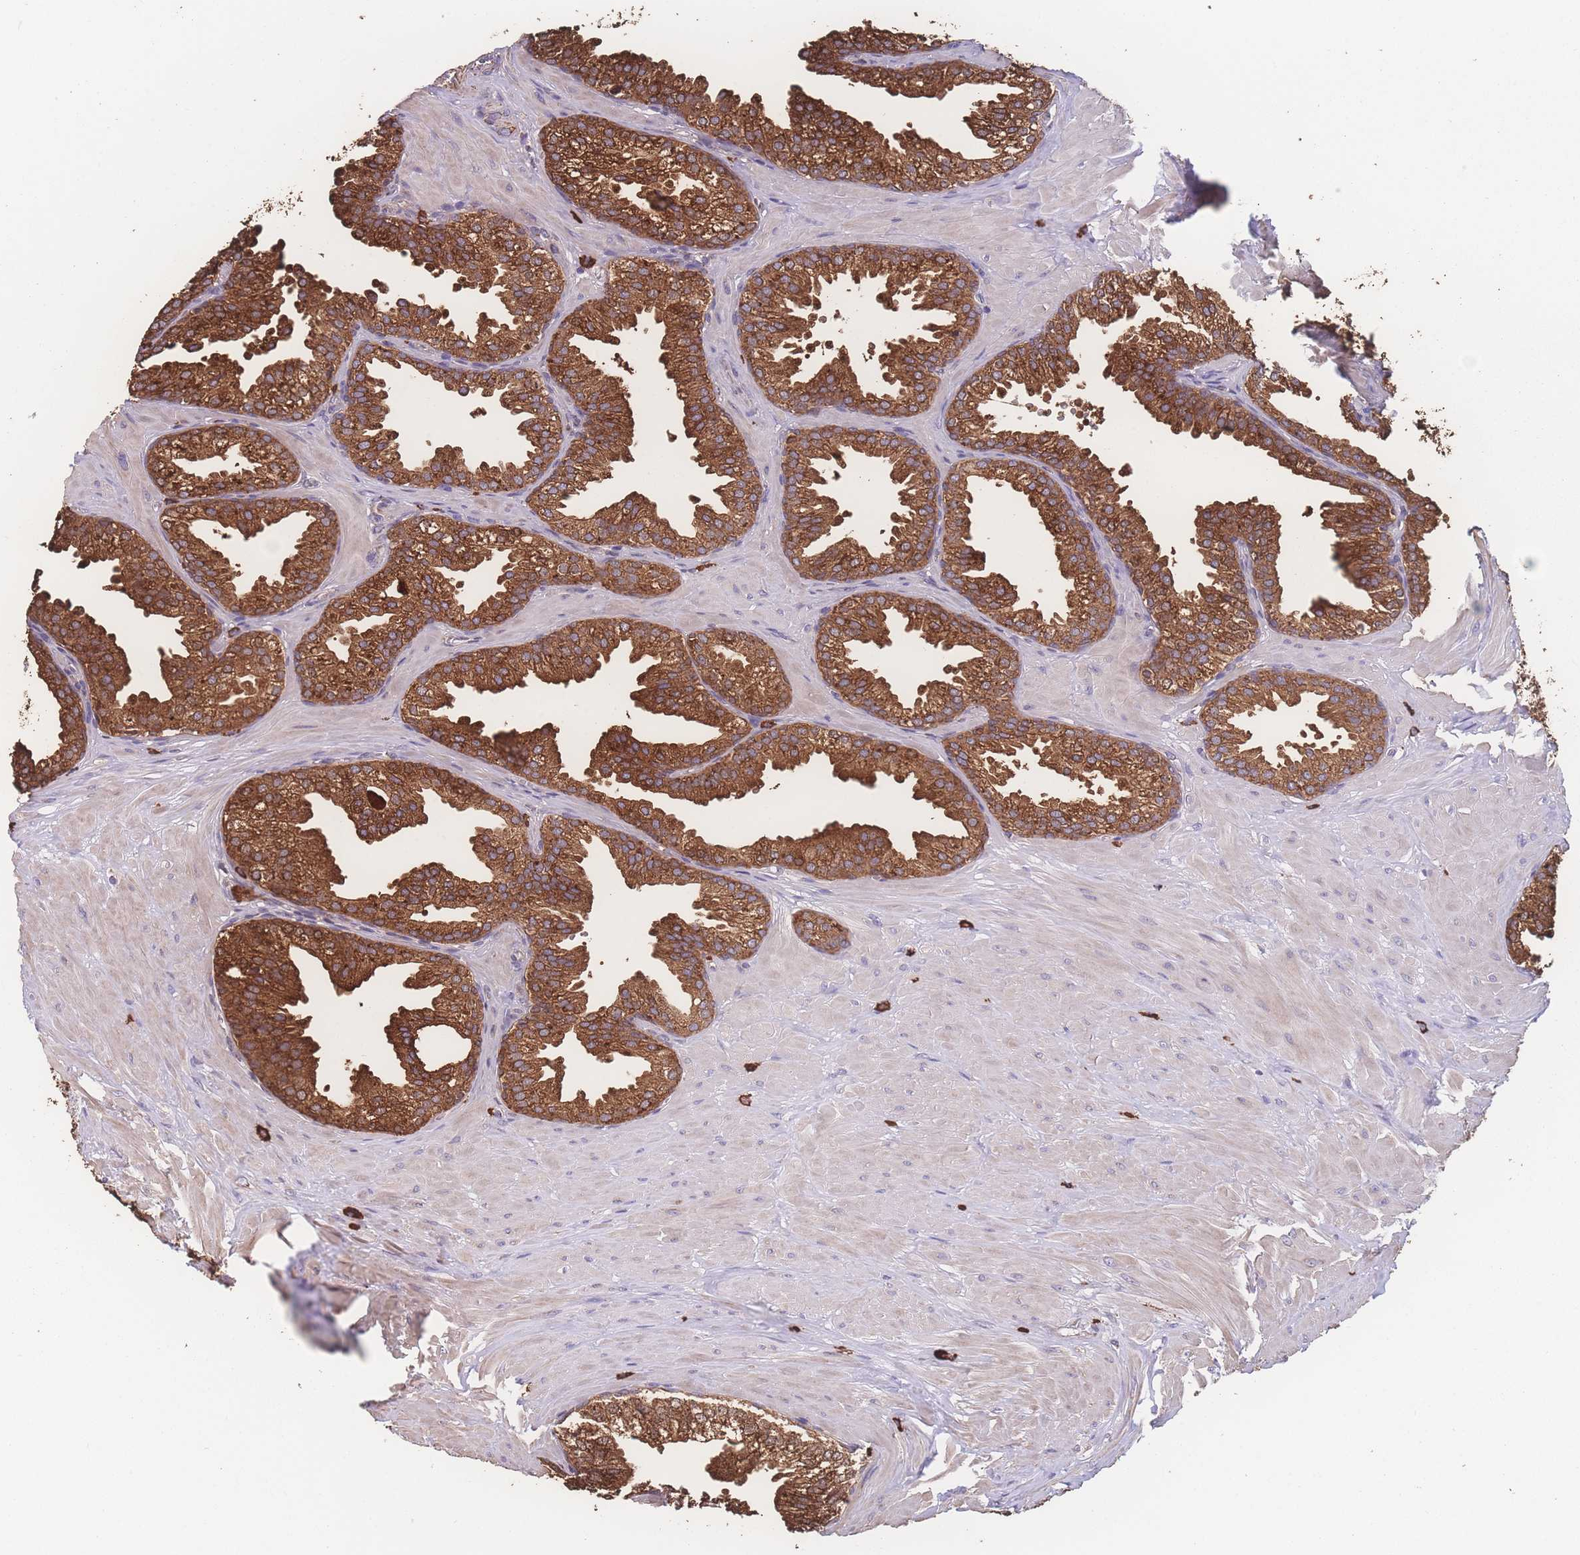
{"staining": {"intensity": "strong", "quantity": ">75%", "location": "cytoplasmic/membranous"}, "tissue": "prostate", "cell_type": "Glandular cells", "image_type": "normal", "snomed": [{"axis": "morphology", "description": "Normal tissue, NOS"}, {"axis": "topography", "description": "Prostate"}, {"axis": "topography", "description": "Peripheral nerve tissue"}], "caption": "Immunohistochemical staining of benign human prostate shows strong cytoplasmic/membranous protein staining in about >75% of glandular cells.", "gene": "SGSM3", "patient": {"sex": "male", "age": 55}}